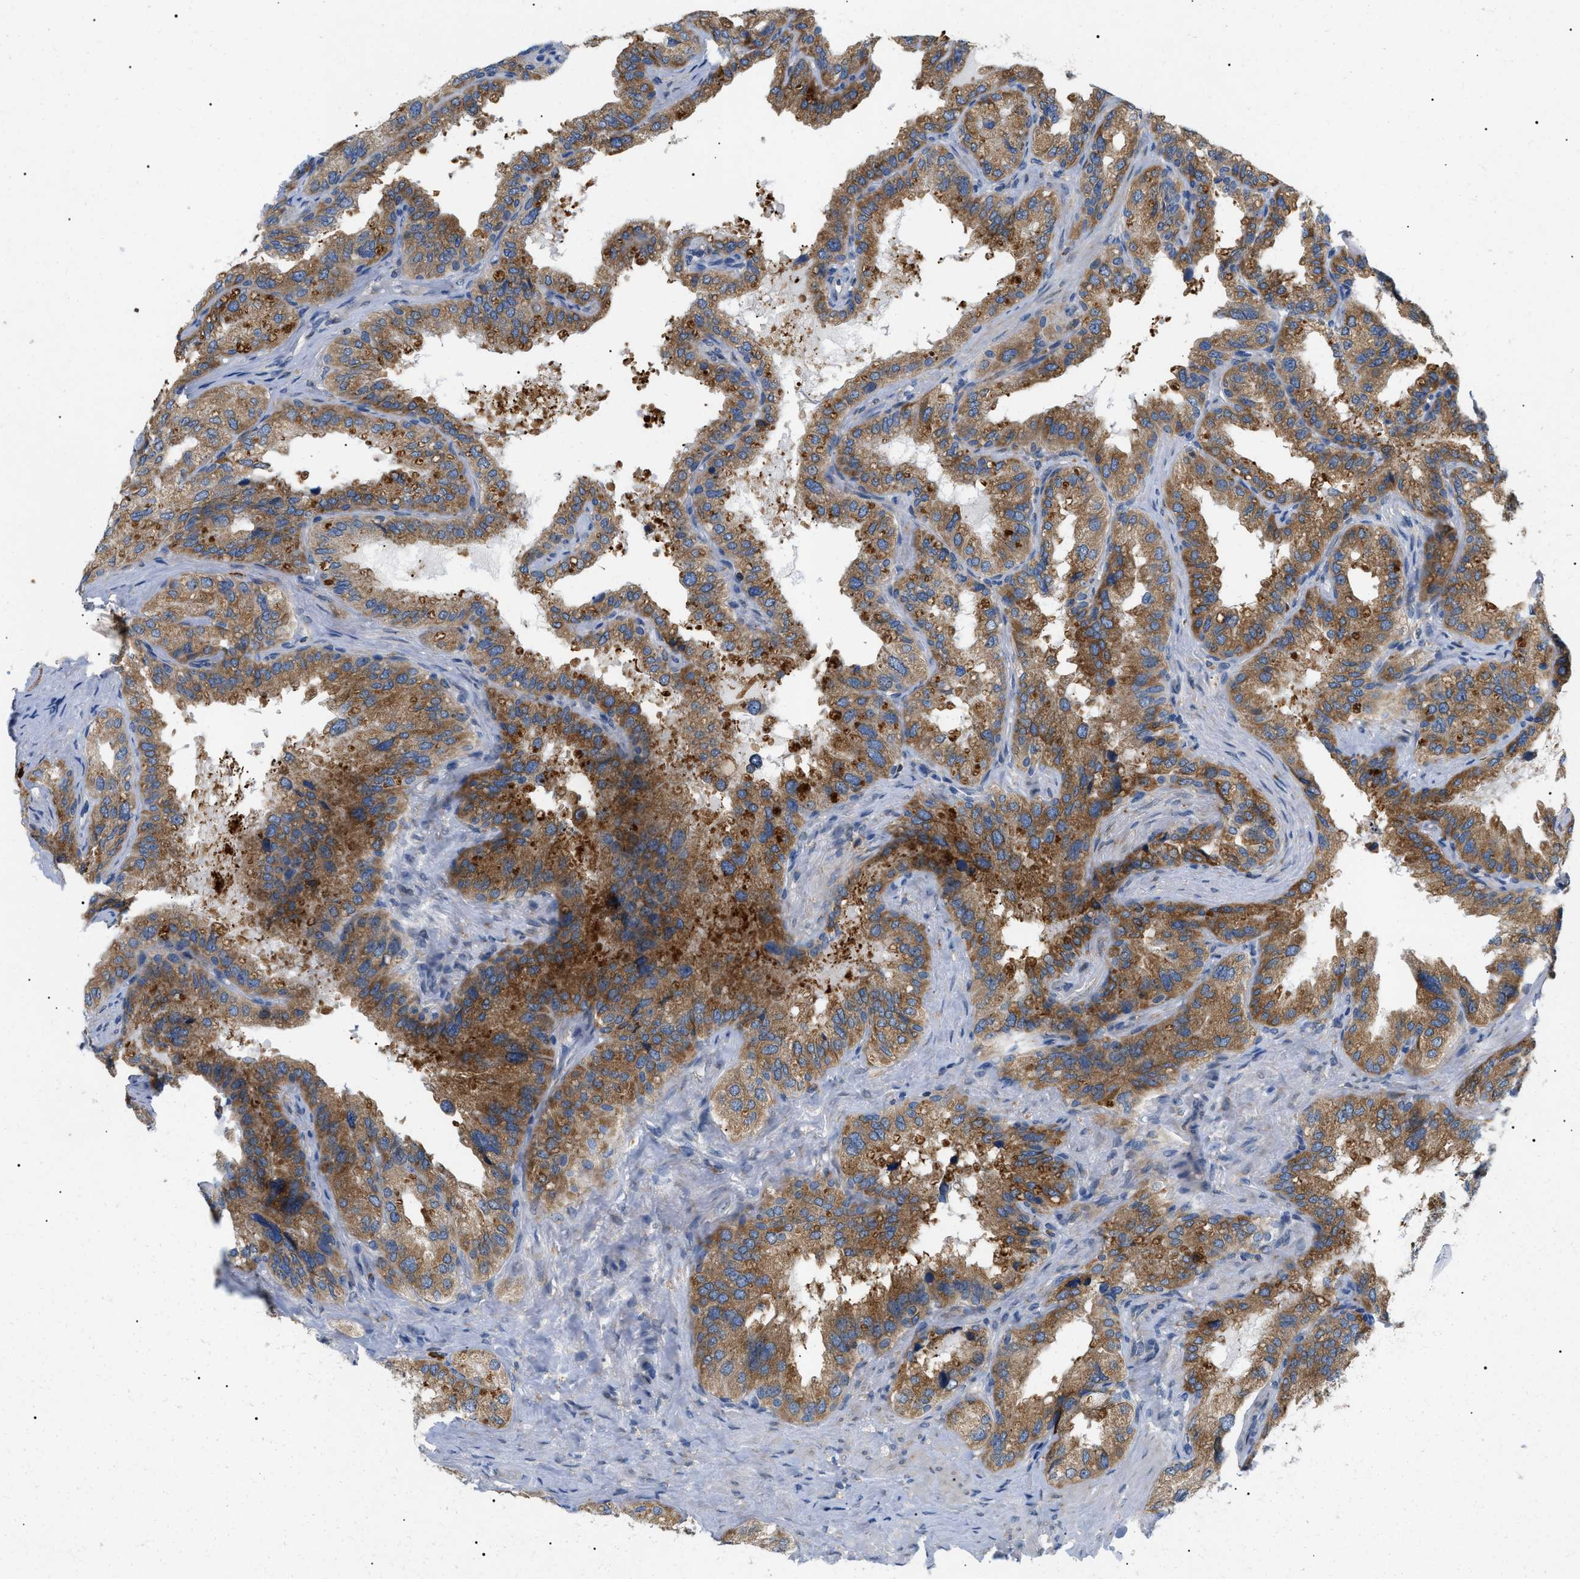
{"staining": {"intensity": "strong", "quantity": ">75%", "location": "cytoplasmic/membranous"}, "tissue": "seminal vesicle", "cell_type": "Glandular cells", "image_type": "normal", "snomed": [{"axis": "morphology", "description": "Normal tissue, NOS"}, {"axis": "topography", "description": "Seminal veicle"}], "caption": "This micrograph exhibits immunohistochemistry staining of unremarkable seminal vesicle, with high strong cytoplasmic/membranous expression in about >75% of glandular cells.", "gene": "DERL1", "patient": {"sex": "male", "age": 68}}